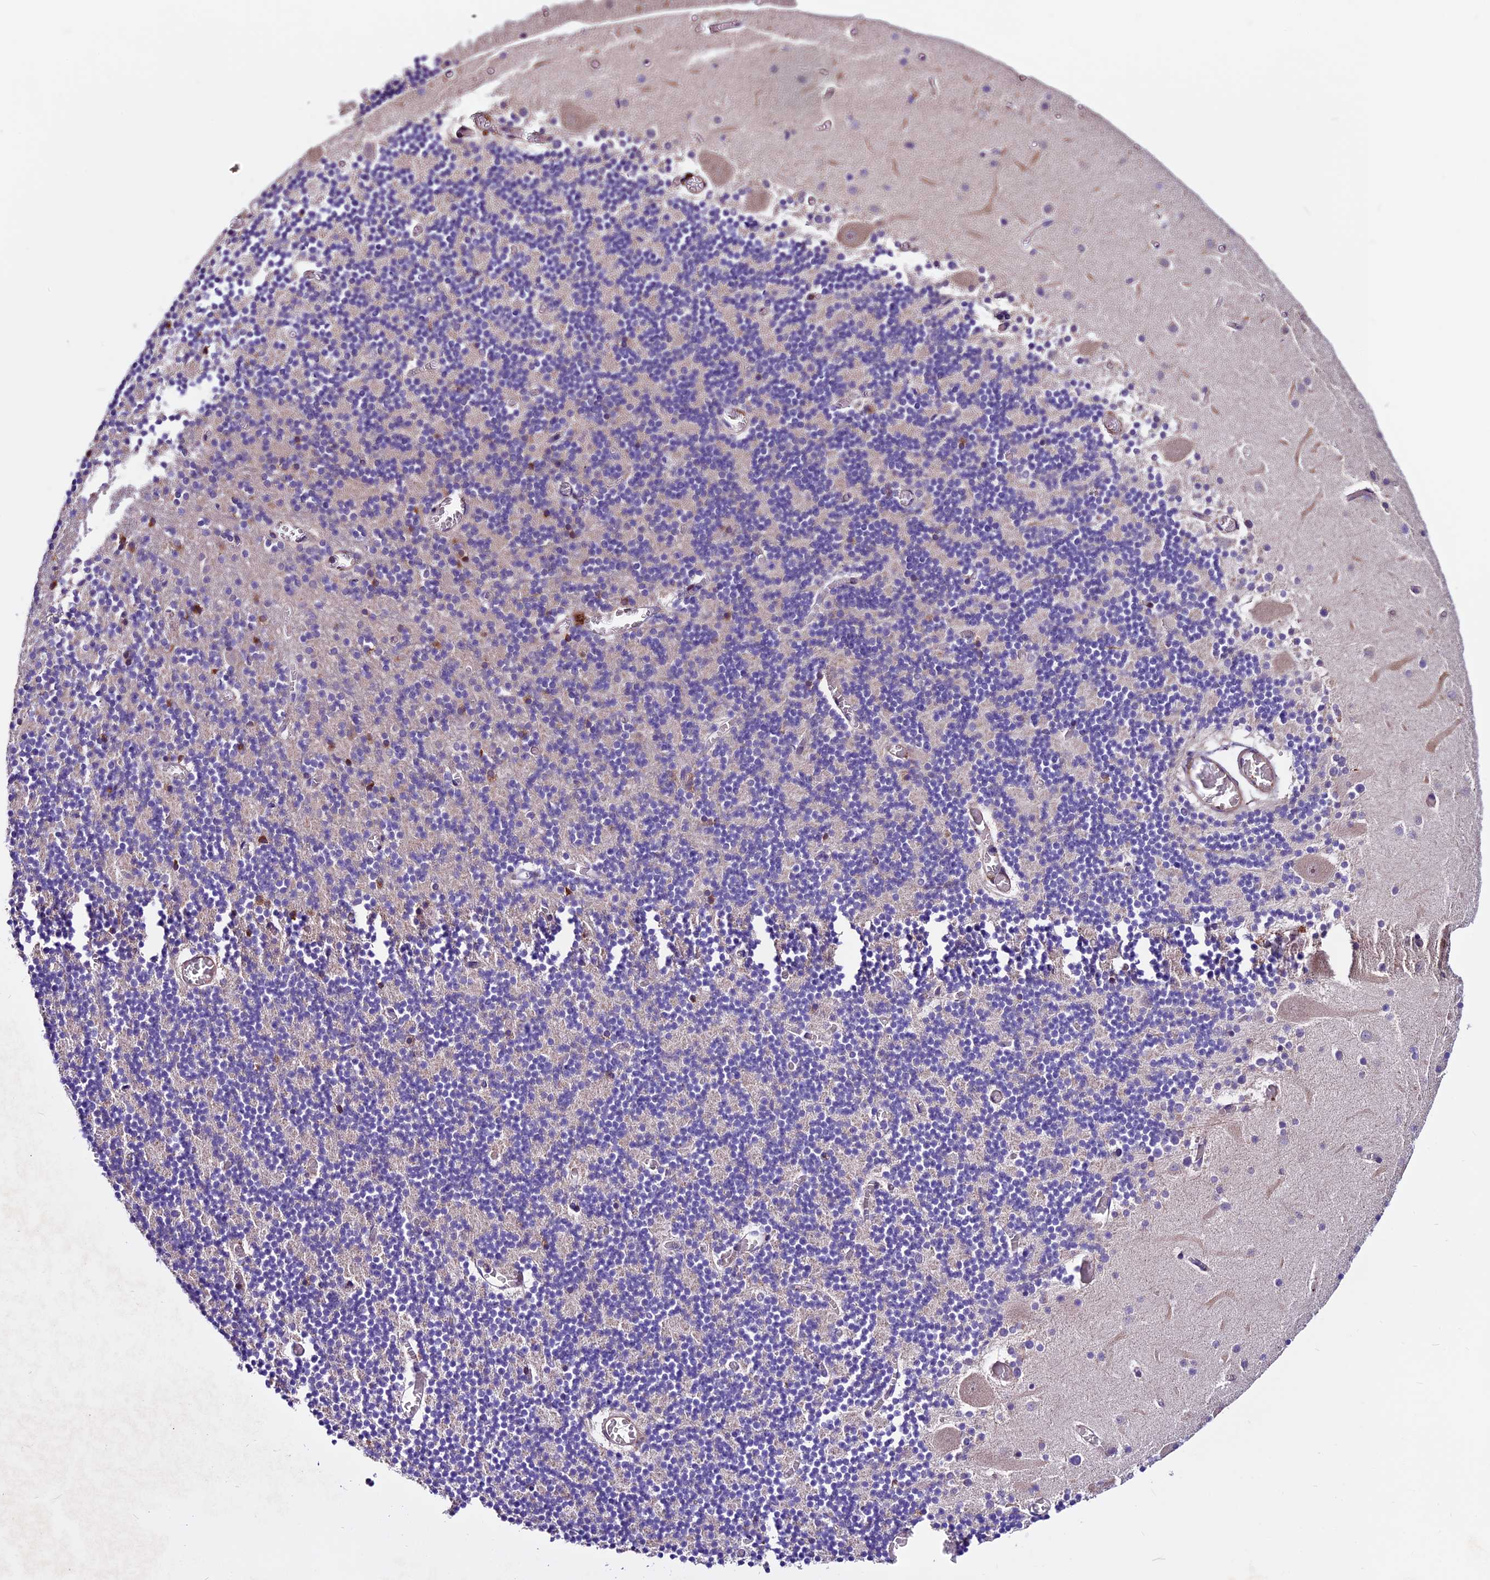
{"staining": {"intensity": "negative", "quantity": "none", "location": "none"}, "tissue": "cerebellum", "cell_type": "Cells in granular layer", "image_type": "normal", "snomed": [{"axis": "morphology", "description": "Normal tissue, NOS"}, {"axis": "topography", "description": "Cerebellum"}], "caption": "High magnification brightfield microscopy of unremarkable cerebellum stained with DAB (brown) and counterstained with hematoxylin (blue): cells in granular layer show no significant expression. Brightfield microscopy of immunohistochemistry stained with DAB (brown) and hematoxylin (blue), captured at high magnification.", "gene": "RINL", "patient": {"sex": "female", "age": 28}}